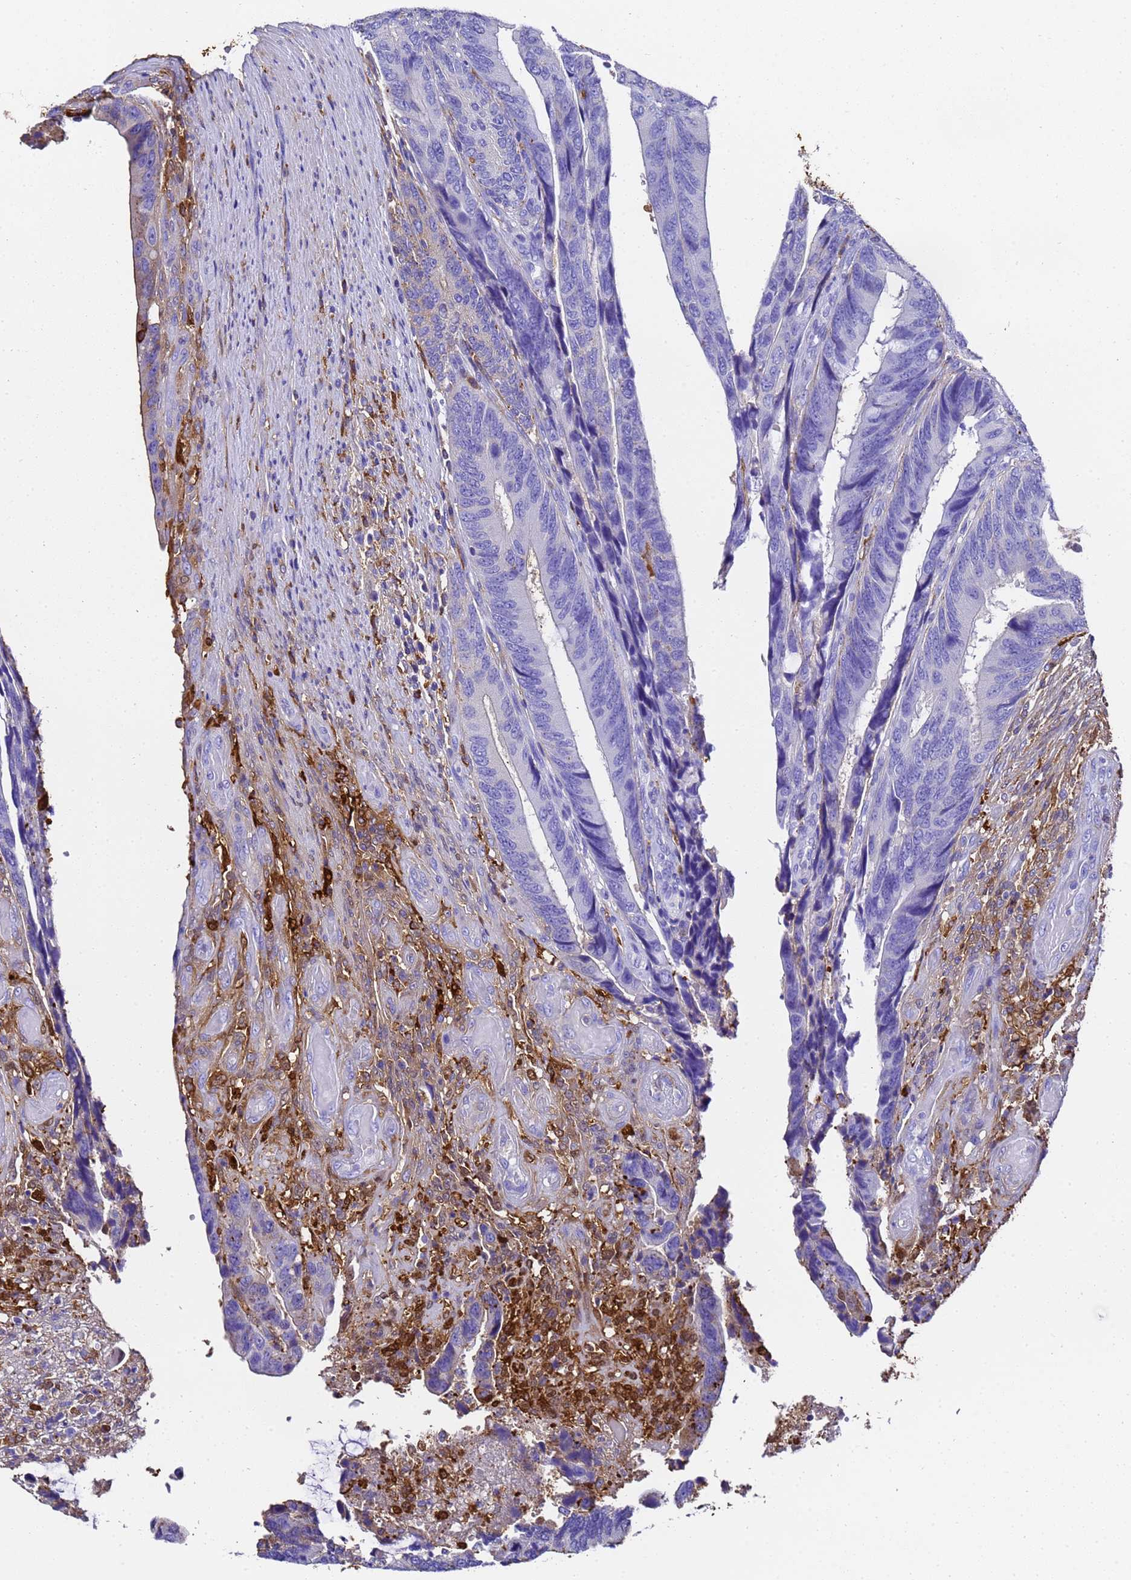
{"staining": {"intensity": "moderate", "quantity": "<25%", "location": "cytoplasmic/membranous"}, "tissue": "colorectal cancer", "cell_type": "Tumor cells", "image_type": "cancer", "snomed": [{"axis": "morphology", "description": "Adenocarcinoma, NOS"}, {"axis": "topography", "description": "Colon"}], "caption": "Immunohistochemical staining of human colorectal adenocarcinoma shows low levels of moderate cytoplasmic/membranous protein expression in about <25% of tumor cells.", "gene": "FTL", "patient": {"sex": "male", "age": 87}}